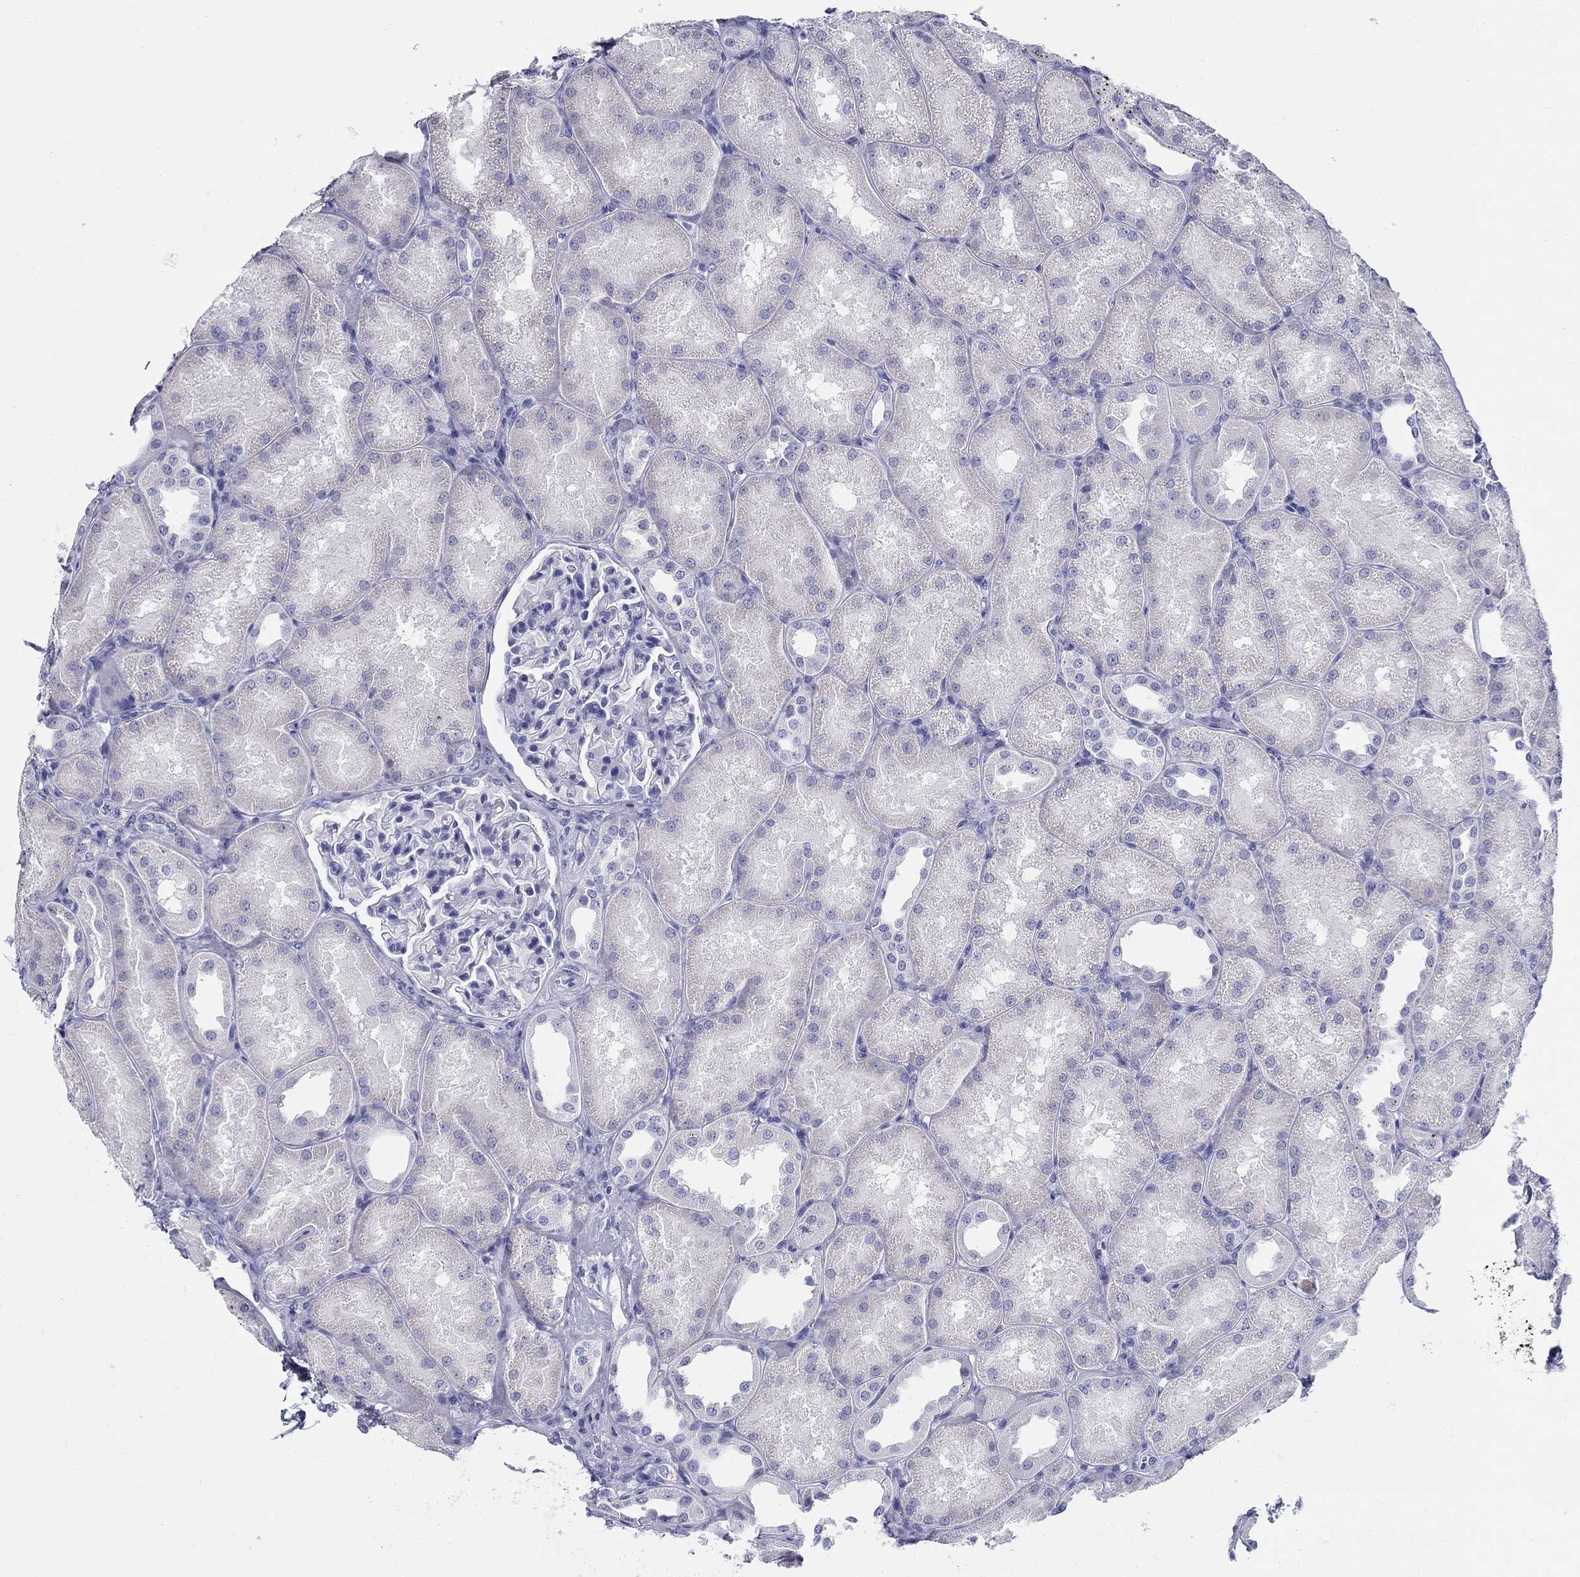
{"staining": {"intensity": "negative", "quantity": "none", "location": "none"}, "tissue": "kidney", "cell_type": "Cells in glomeruli", "image_type": "normal", "snomed": [{"axis": "morphology", "description": "Normal tissue, NOS"}, {"axis": "topography", "description": "Kidney"}], "caption": "DAB immunohistochemical staining of benign kidney demonstrates no significant staining in cells in glomeruli. The staining is performed using DAB (3,3'-diaminobenzidine) brown chromogen with nuclei counter-stained in using hematoxylin.", "gene": "LAMP5", "patient": {"sex": "male", "age": 61}}